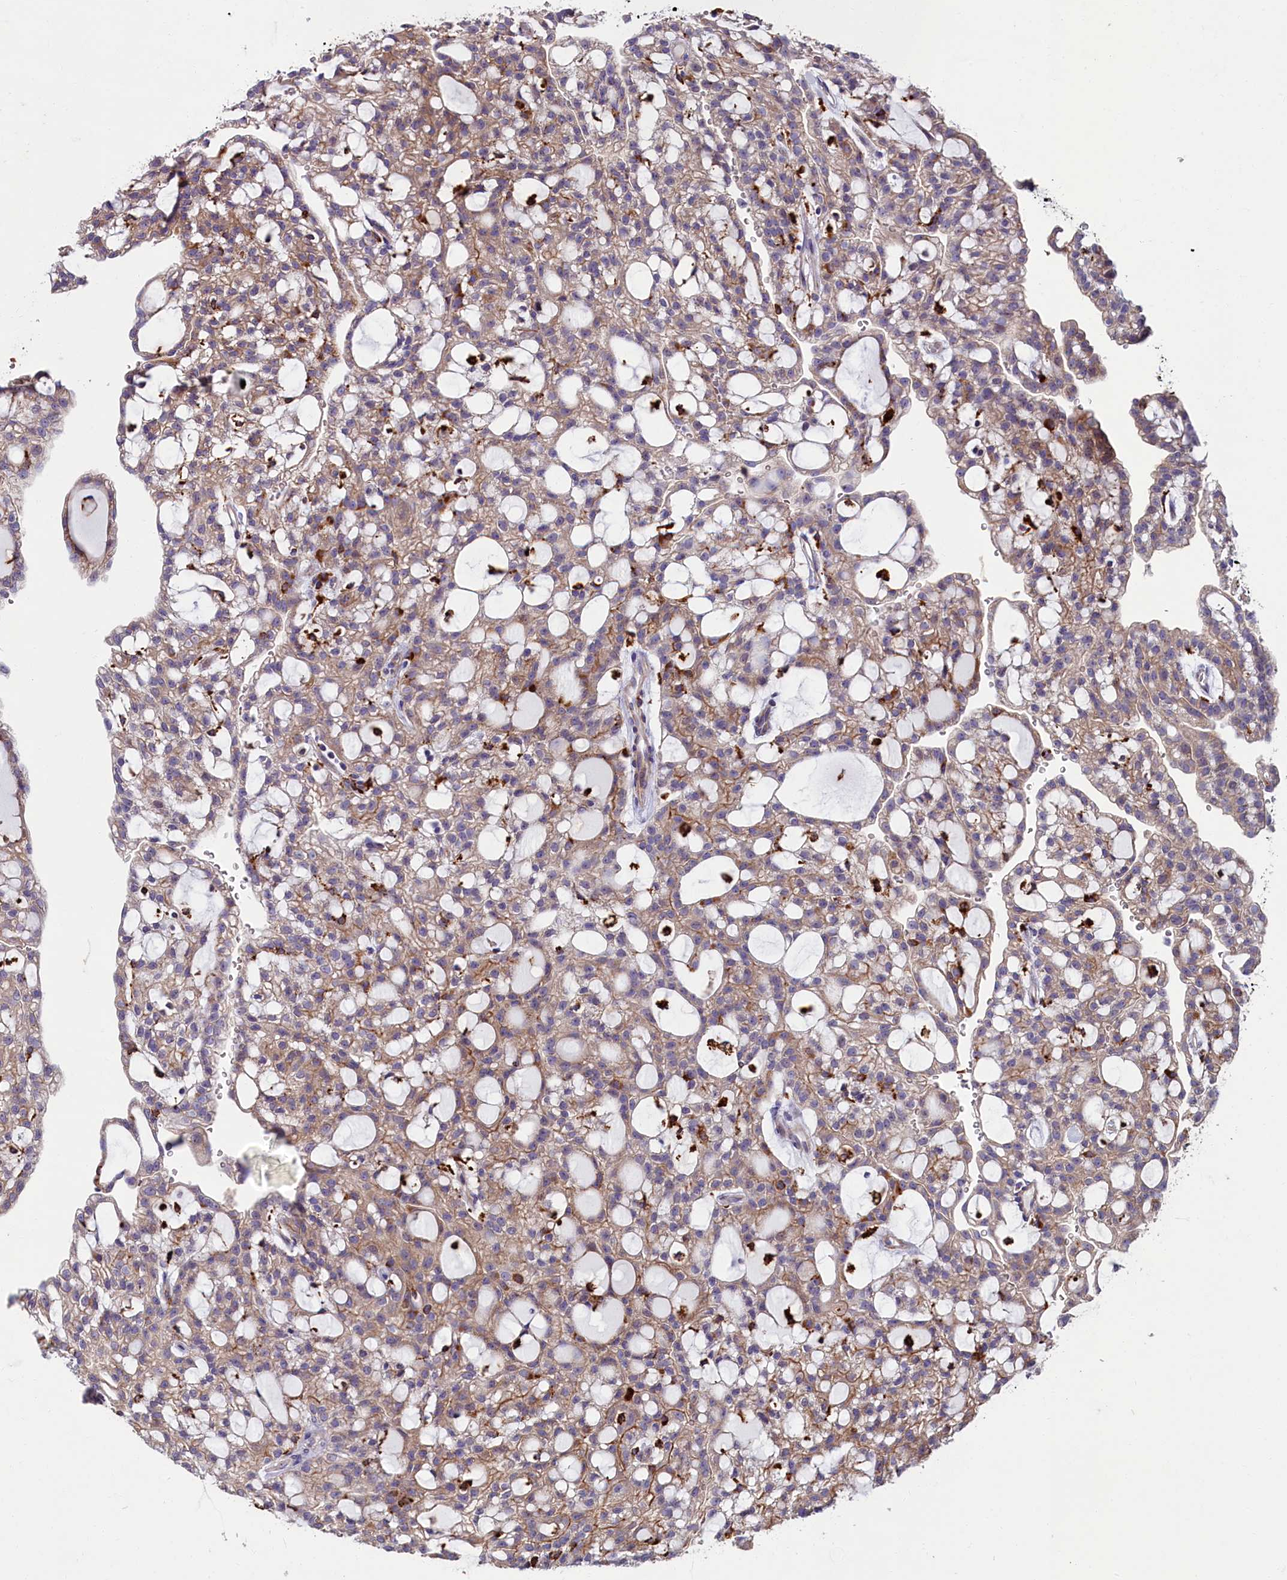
{"staining": {"intensity": "weak", "quantity": "25%-75%", "location": "cytoplasmic/membranous"}, "tissue": "renal cancer", "cell_type": "Tumor cells", "image_type": "cancer", "snomed": [{"axis": "morphology", "description": "Adenocarcinoma, NOS"}, {"axis": "topography", "description": "Kidney"}], "caption": "The photomicrograph exhibits a brown stain indicating the presence of a protein in the cytoplasmic/membranous of tumor cells in renal adenocarcinoma.", "gene": "IL20RA", "patient": {"sex": "male", "age": 63}}